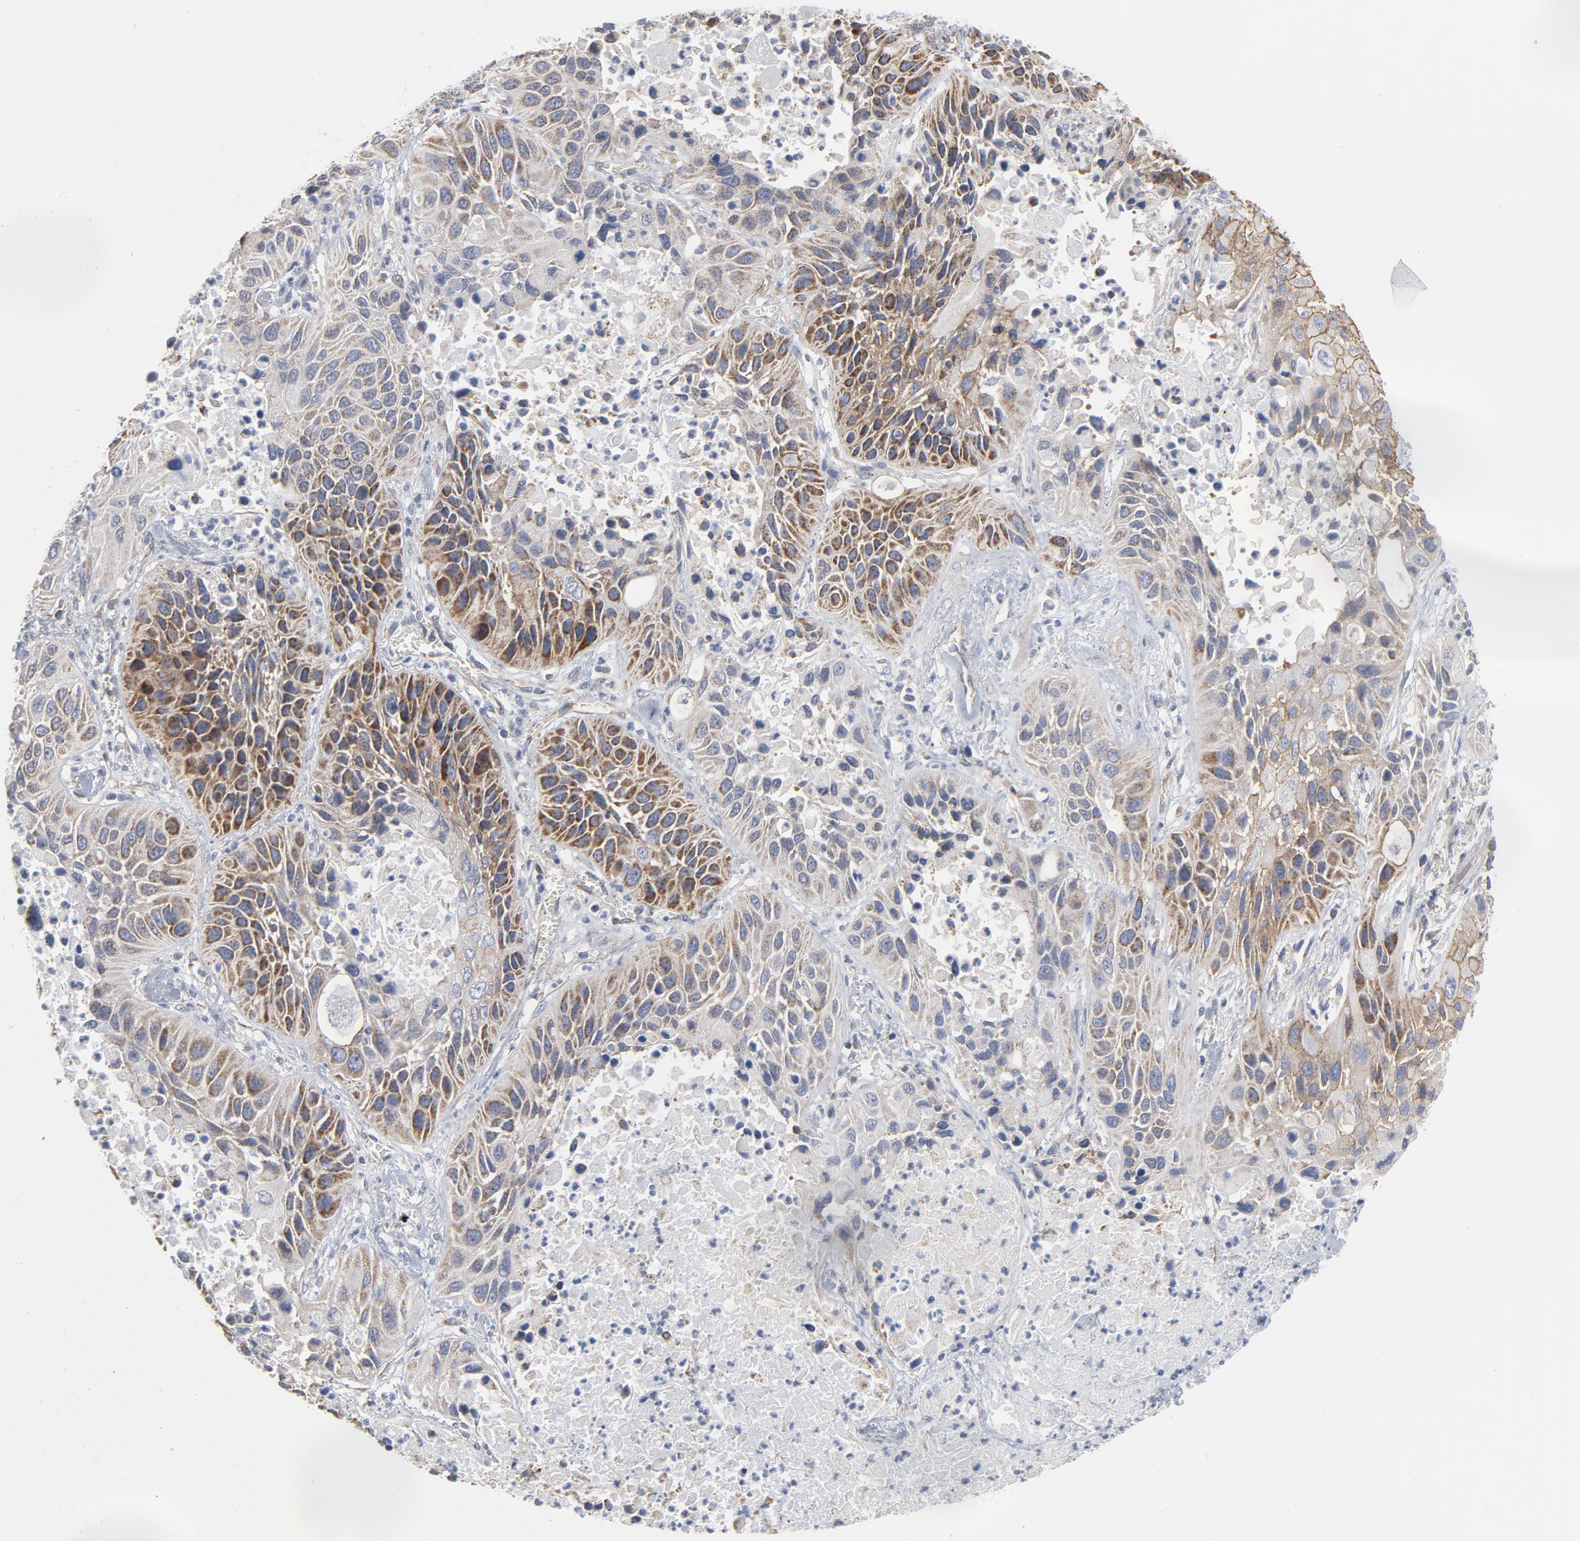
{"staining": {"intensity": "moderate", "quantity": "25%-75%", "location": "cytoplasmic/membranous"}, "tissue": "lung cancer", "cell_type": "Tumor cells", "image_type": "cancer", "snomed": [{"axis": "morphology", "description": "Squamous cell carcinoma, NOS"}, {"axis": "topography", "description": "Lung"}], "caption": "IHC image of neoplastic tissue: lung cancer (squamous cell carcinoma) stained using immunohistochemistry reveals medium levels of moderate protein expression localized specifically in the cytoplasmic/membranous of tumor cells, appearing as a cytoplasmic/membranous brown color.", "gene": "OXA1L", "patient": {"sex": "female", "age": 76}}